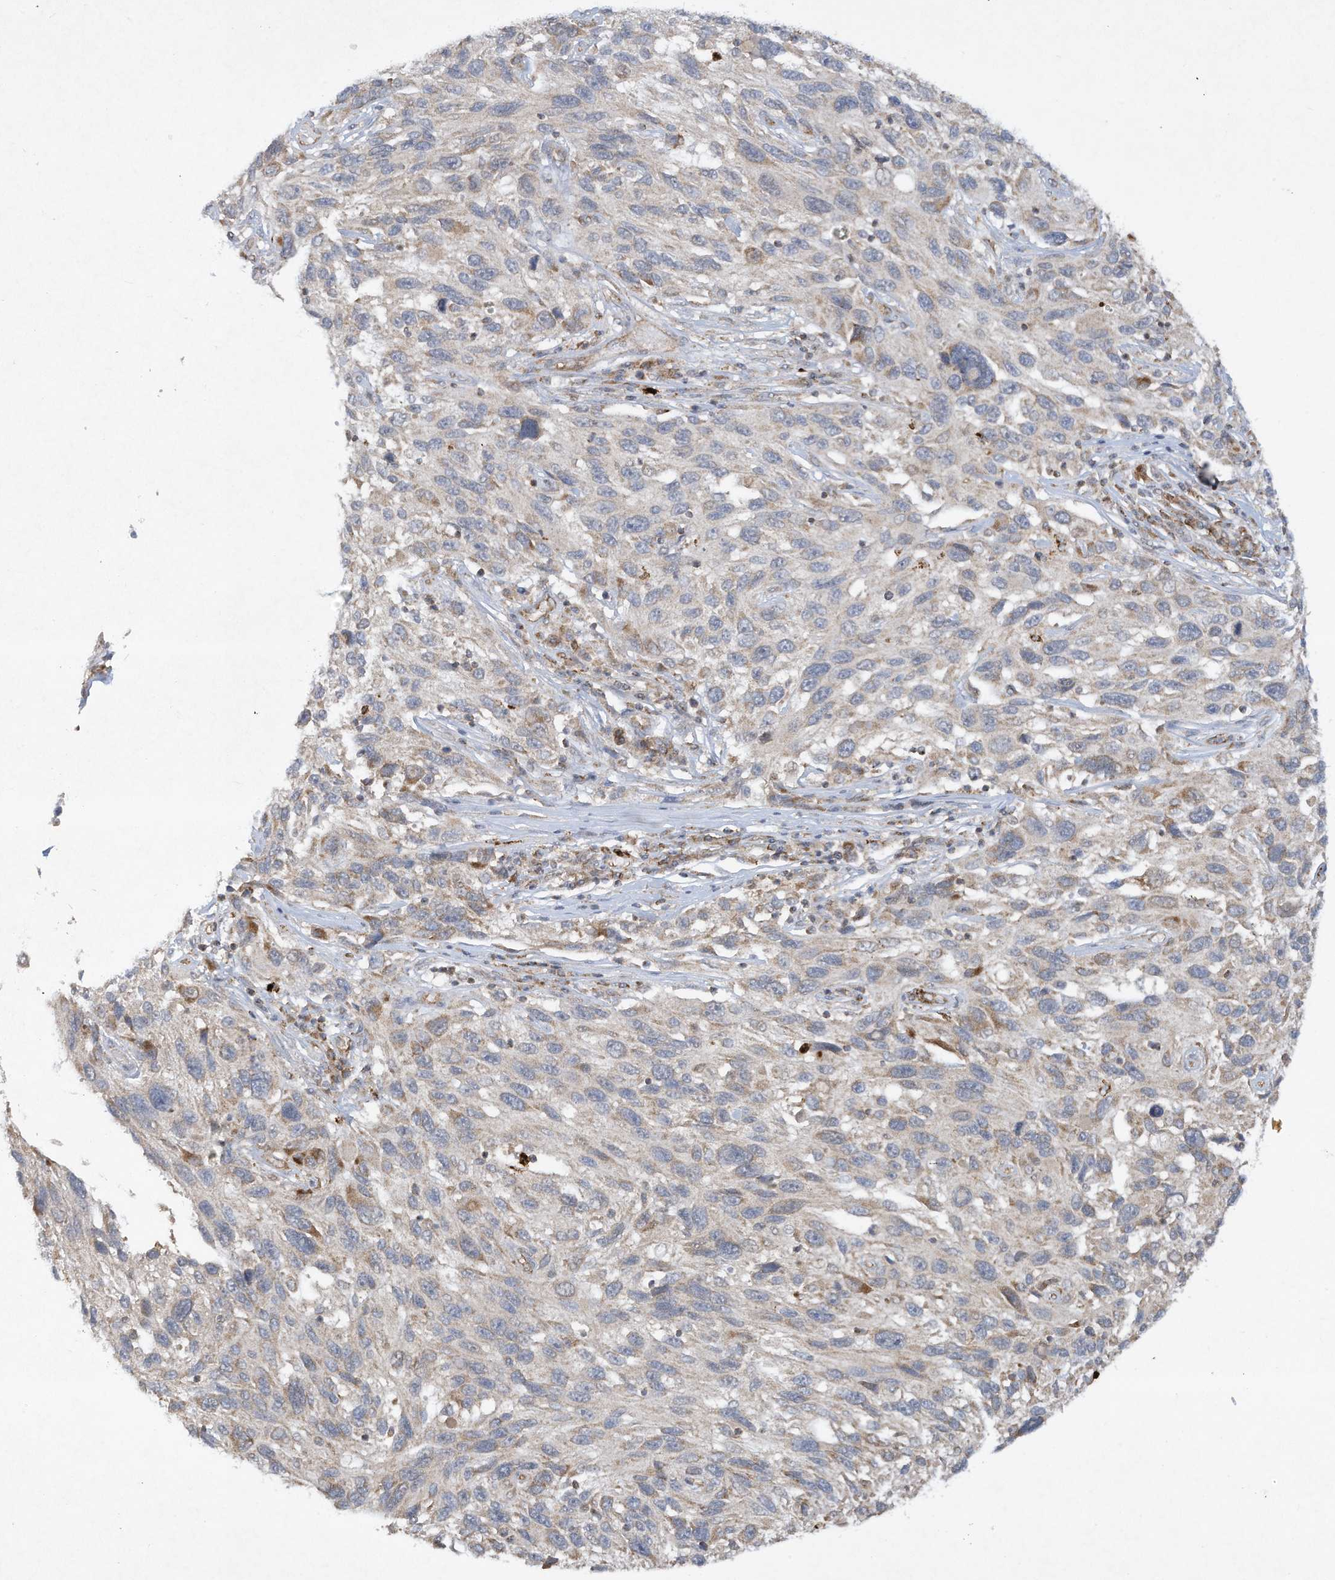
{"staining": {"intensity": "weak", "quantity": "<25%", "location": "cytoplasmic/membranous"}, "tissue": "melanoma", "cell_type": "Tumor cells", "image_type": "cancer", "snomed": [{"axis": "morphology", "description": "Malignant melanoma, NOS"}, {"axis": "topography", "description": "Skin"}], "caption": "Image shows no significant protein expression in tumor cells of malignant melanoma.", "gene": "CHRNA4", "patient": {"sex": "male", "age": 53}}